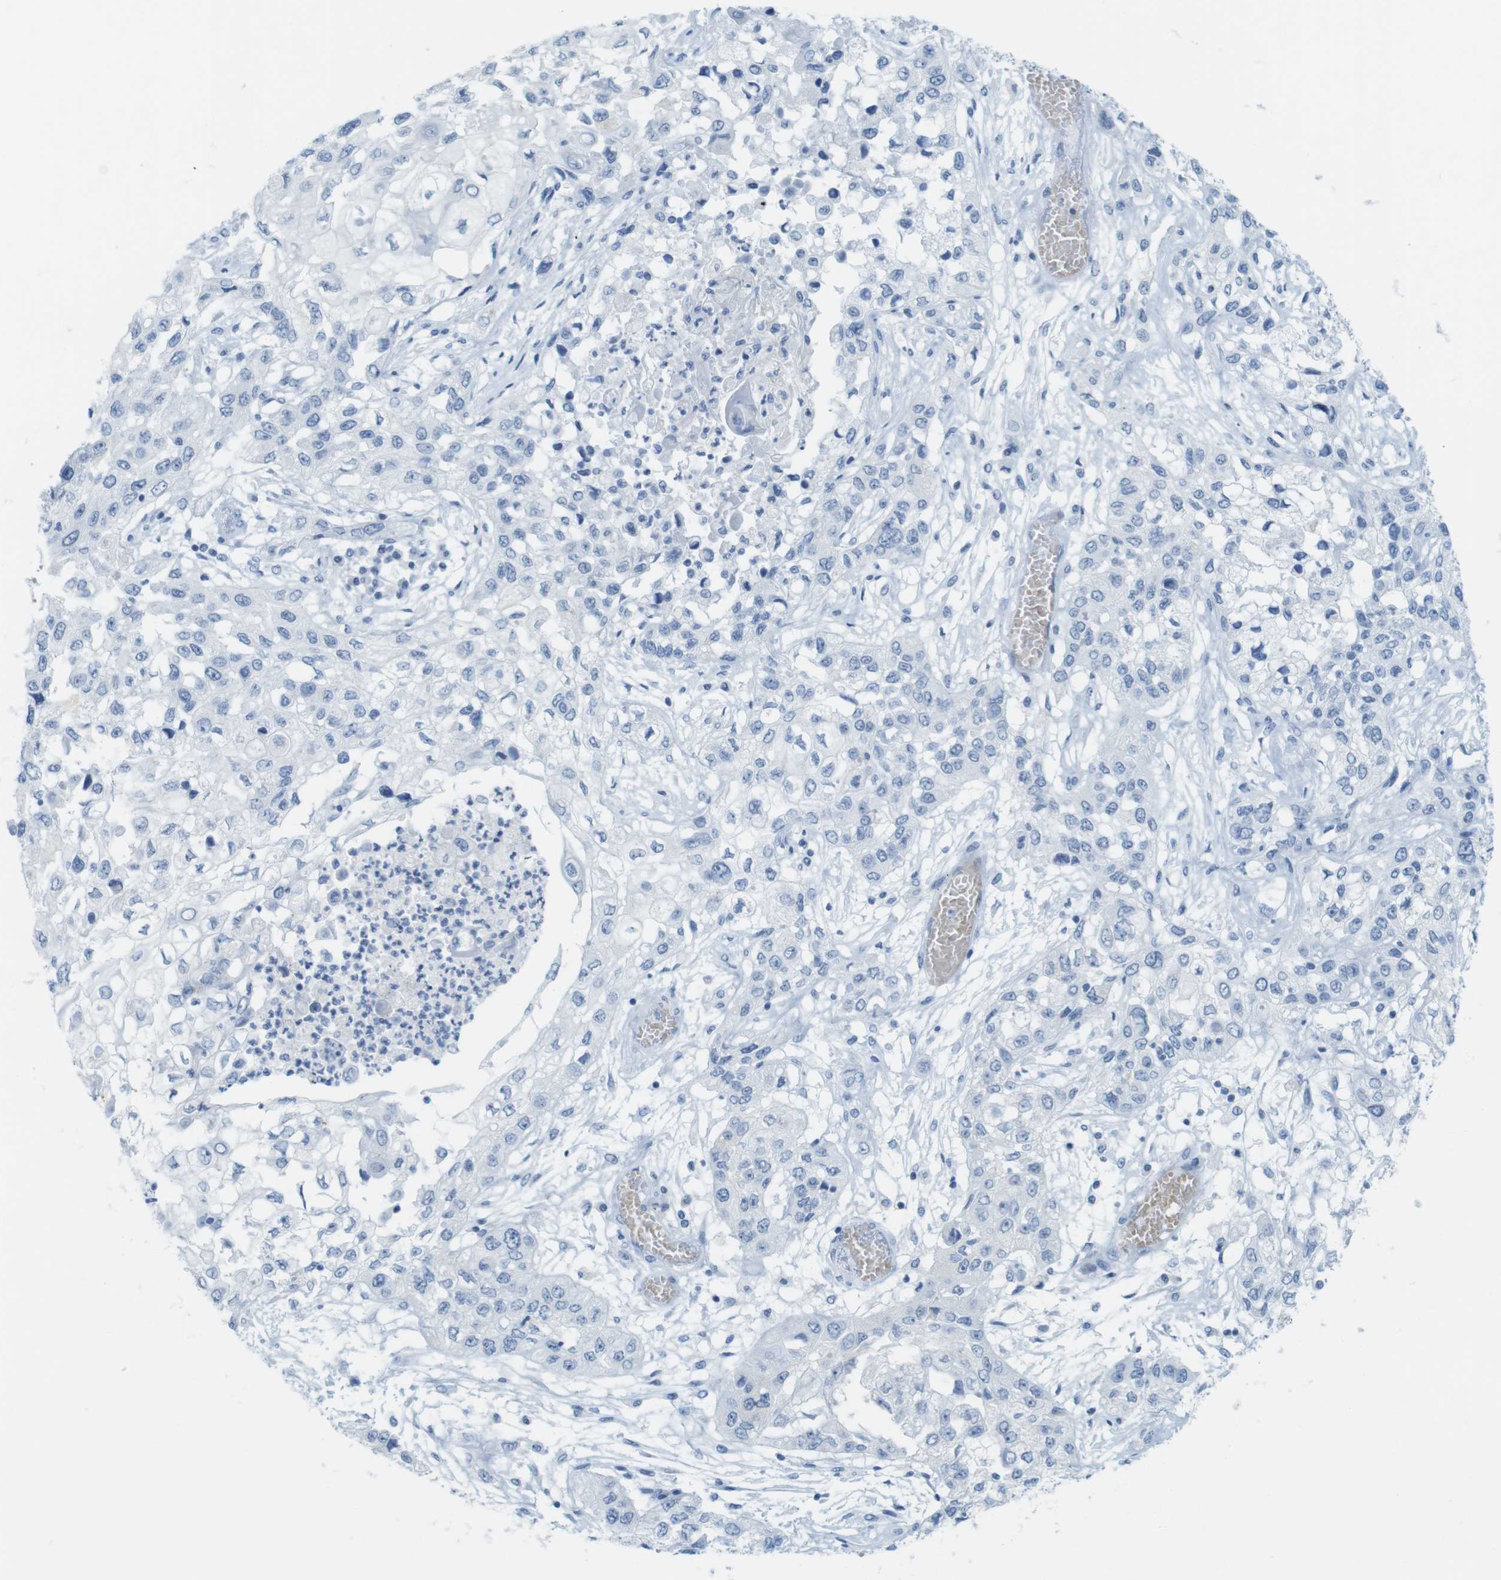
{"staining": {"intensity": "negative", "quantity": "none", "location": "none"}, "tissue": "lung cancer", "cell_type": "Tumor cells", "image_type": "cancer", "snomed": [{"axis": "morphology", "description": "Squamous cell carcinoma, NOS"}, {"axis": "topography", "description": "Lung"}], "caption": "Lung cancer stained for a protein using IHC exhibits no expression tumor cells.", "gene": "TNNT2", "patient": {"sex": "male", "age": 71}}